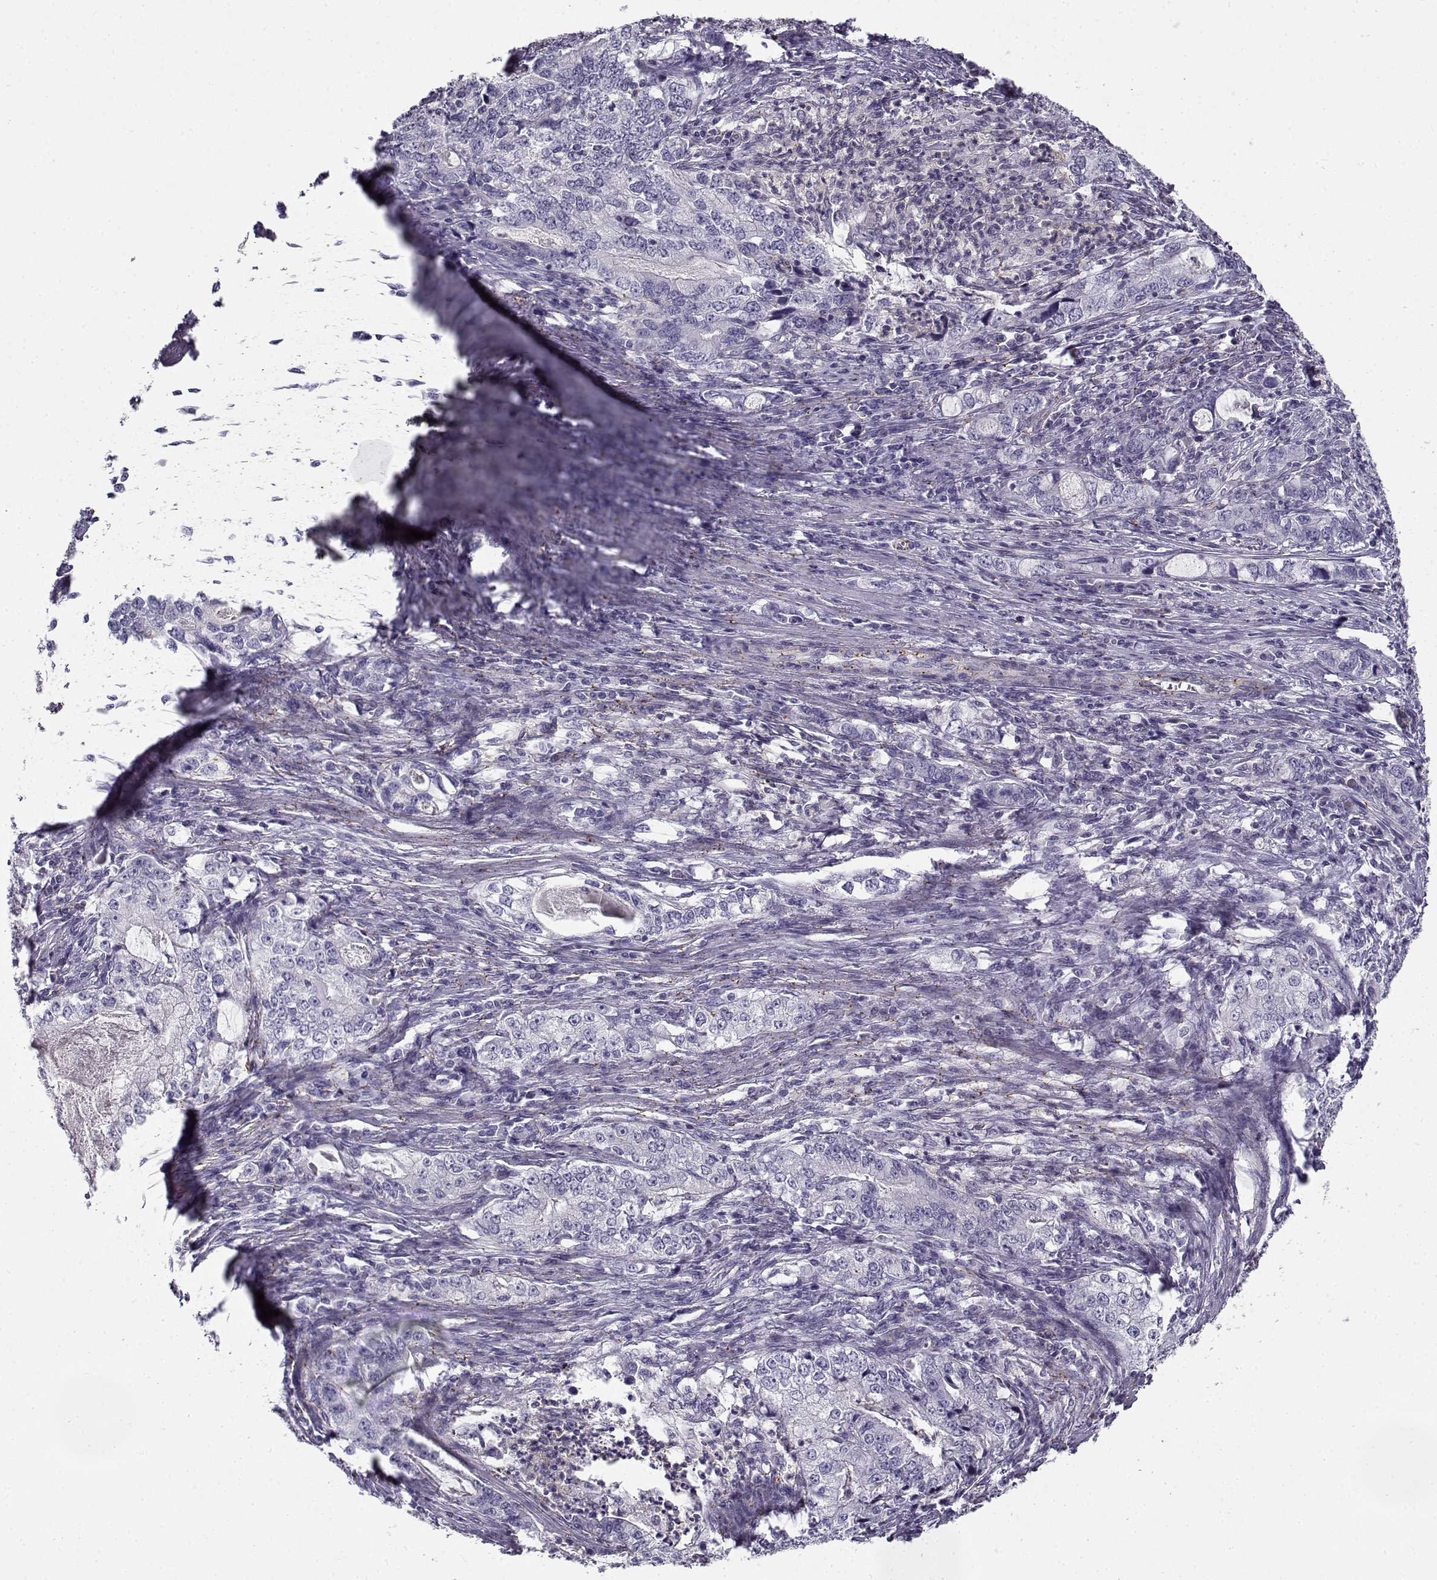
{"staining": {"intensity": "negative", "quantity": "none", "location": "none"}, "tissue": "stomach cancer", "cell_type": "Tumor cells", "image_type": "cancer", "snomed": [{"axis": "morphology", "description": "Adenocarcinoma, NOS"}, {"axis": "topography", "description": "Stomach, lower"}], "caption": "This is an immunohistochemistry (IHC) histopathology image of stomach adenocarcinoma. There is no positivity in tumor cells.", "gene": "MYO1A", "patient": {"sex": "female", "age": 72}}